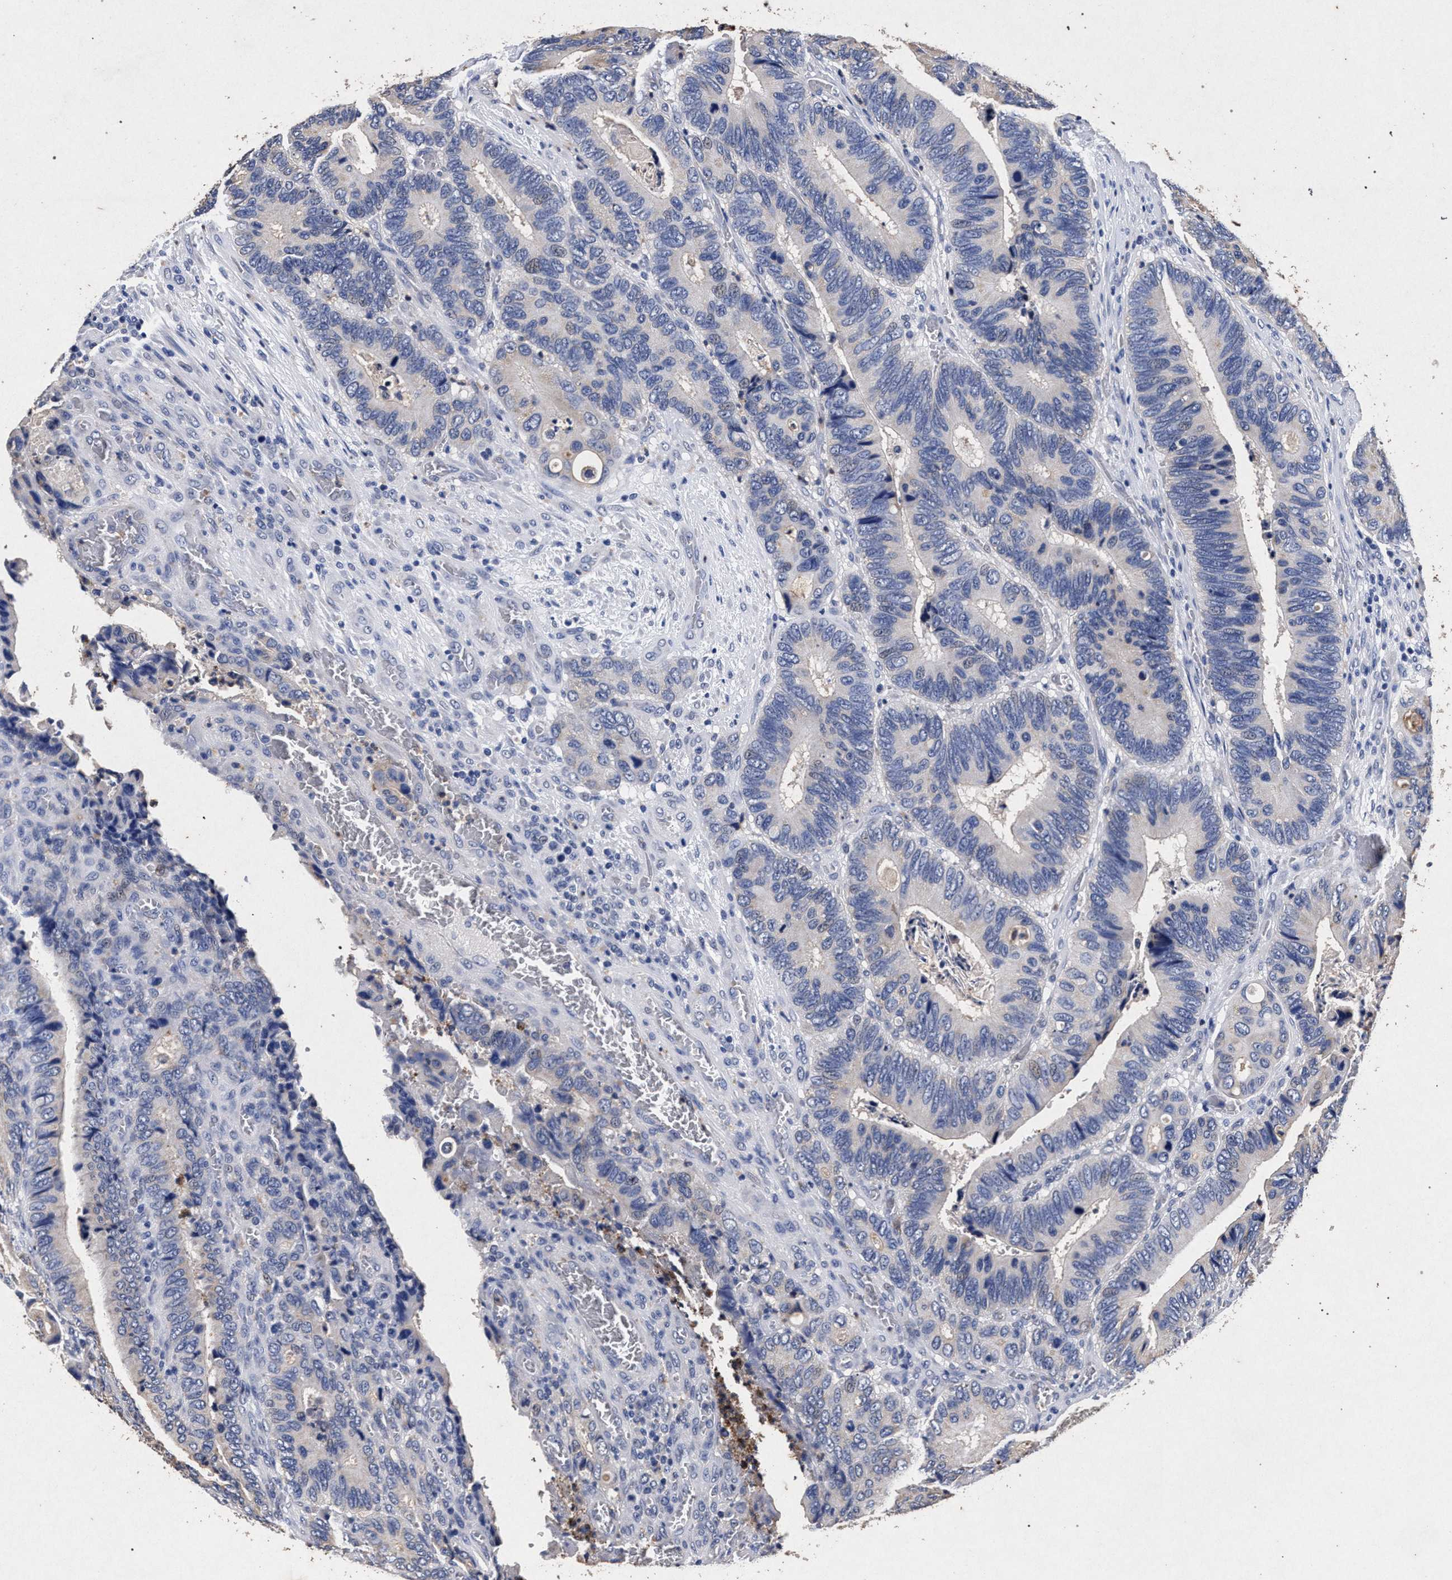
{"staining": {"intensity": "weak", "quantity": "<25%", "location": "cytoplasmic/membranous"}, "tissue": "colorectal cancer", "cell_type": "Tumor cells", "image_type": "cancer", "snomed": [{"axis": "morphology", "description": "Adenocarcinoma, NOS"}, {"axis": "topography", "description": "Colon"}], "caption": "Colorectal cancer (adenocarcinoma) was stained to show a protein in brown. There is no significant expression in tumor cells. (DAB immunohistochemistry visualized using brightfield microscopy, high magnification).", "gene": "ATP1A2", "patient": {"sex": "male", "age": 72}}